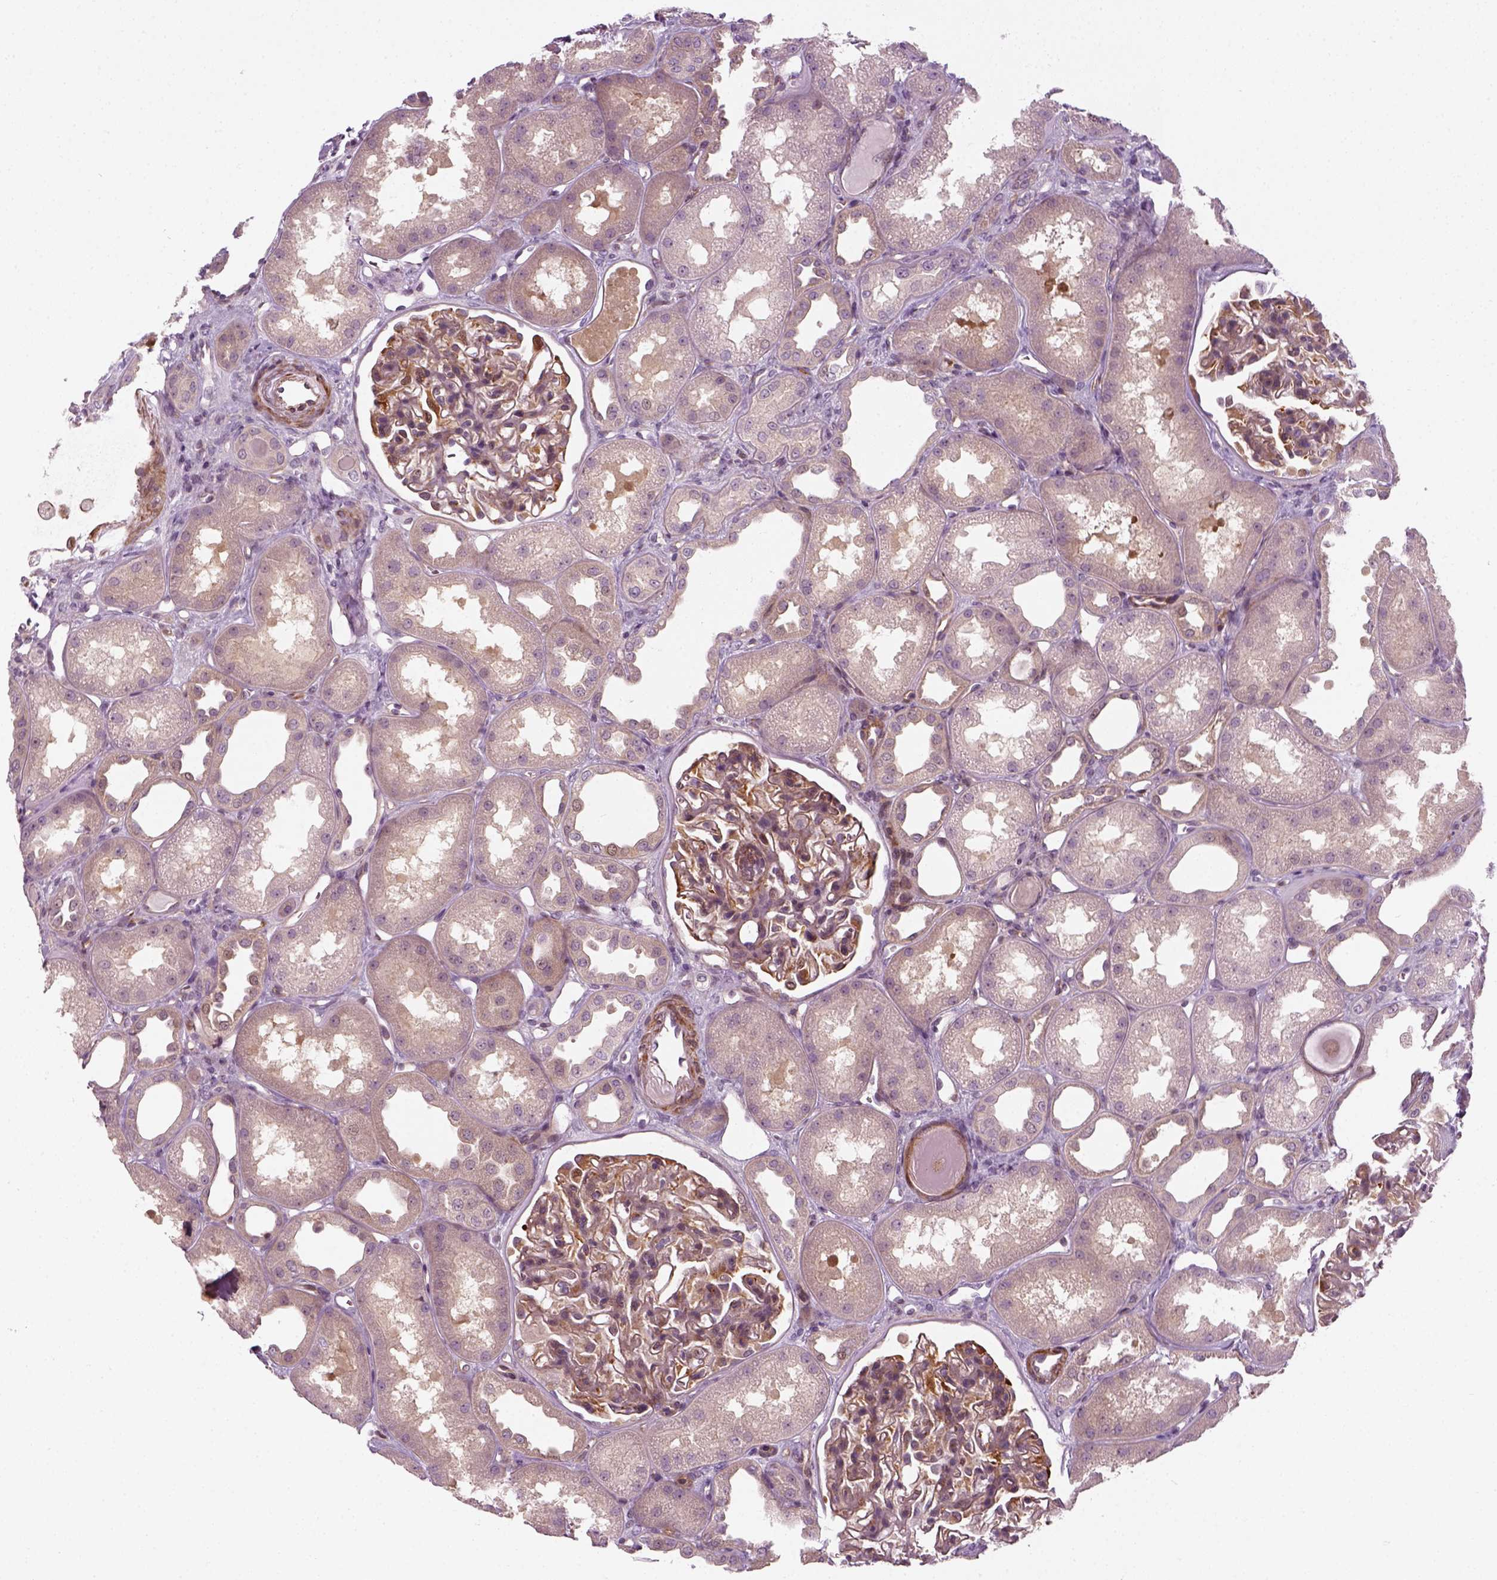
{"staining": {"intensity": "moderate", "quantity": "25%-75%", "location": "cytoplasmic/membranous"}, "tissue": "kidney", "cell_type": "Cells in glomeruli", "image_type": "normal", "snomed": [{"axis": "morphology", "description": "Normal tissue, NOS"}, {"axis": "topography", "description": "Kidney"}], "caption": "About 25%-75% of cells in glomeruli in benign kidney display moderate cytoplasmic/membranous protein staining as visualized by brown immunohistochemical staining.", "gene": "DNASE1L1", "patient": {"sex": "male", "age": 61}}